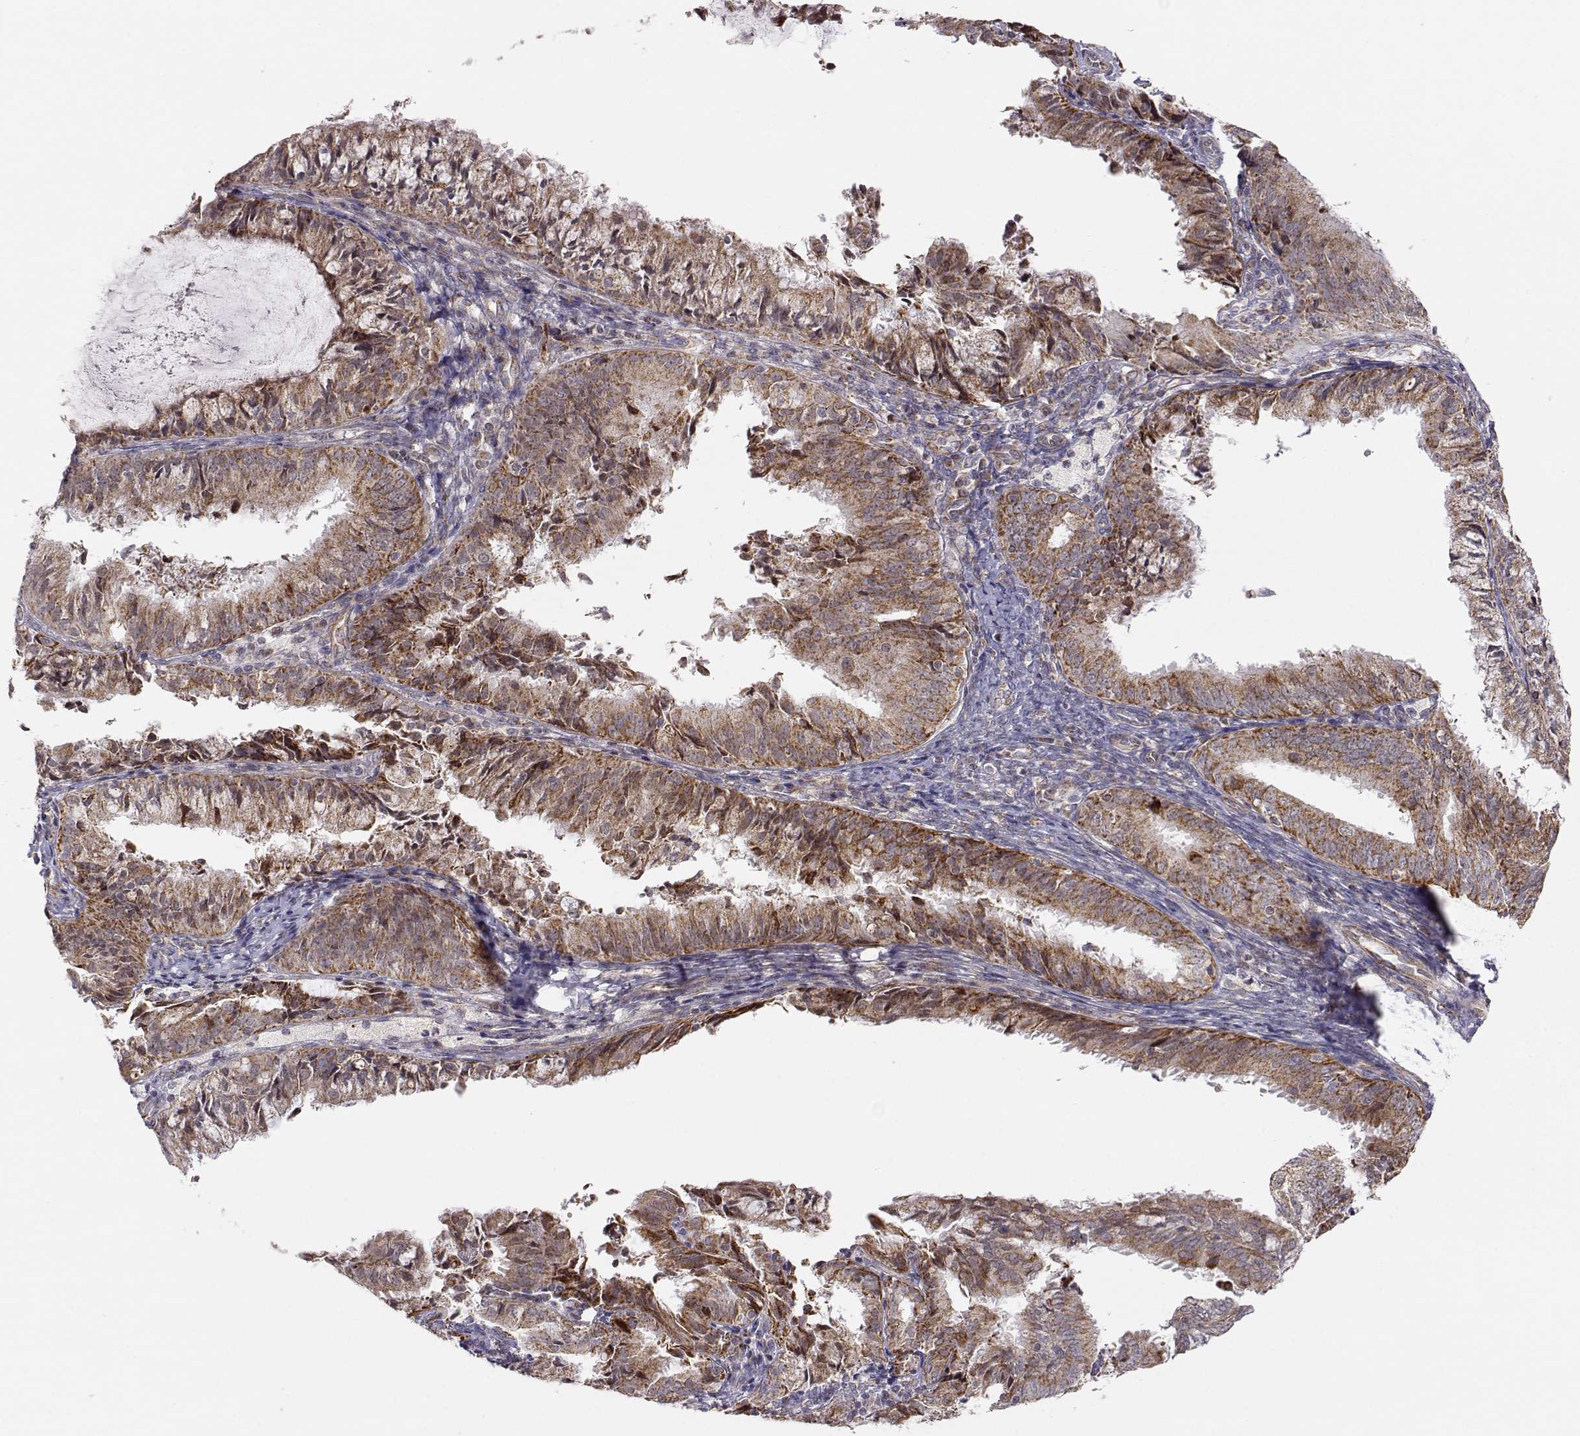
{"staining": {"intensity": "moderate", "quantity": ">75%", "location": "cytoplasmic/membranous"}, "tissue": "endometrial cancer", "cell_type": "Tumor cells", "image_type": "cancer", "snomed": [{"axis": "morphology", "description": "Adenocarcinoma, NOS"}, {"axis": "topography", "description": "Endometrium"}], "caption": "IHC of human endometrial cancer demonstrates medium levels of moderate cytoplasmic/membranous positivity in approximately >75% of tumor cells.", "gene": "EXOG", "patient": {"sex": "female", "age": 57}}